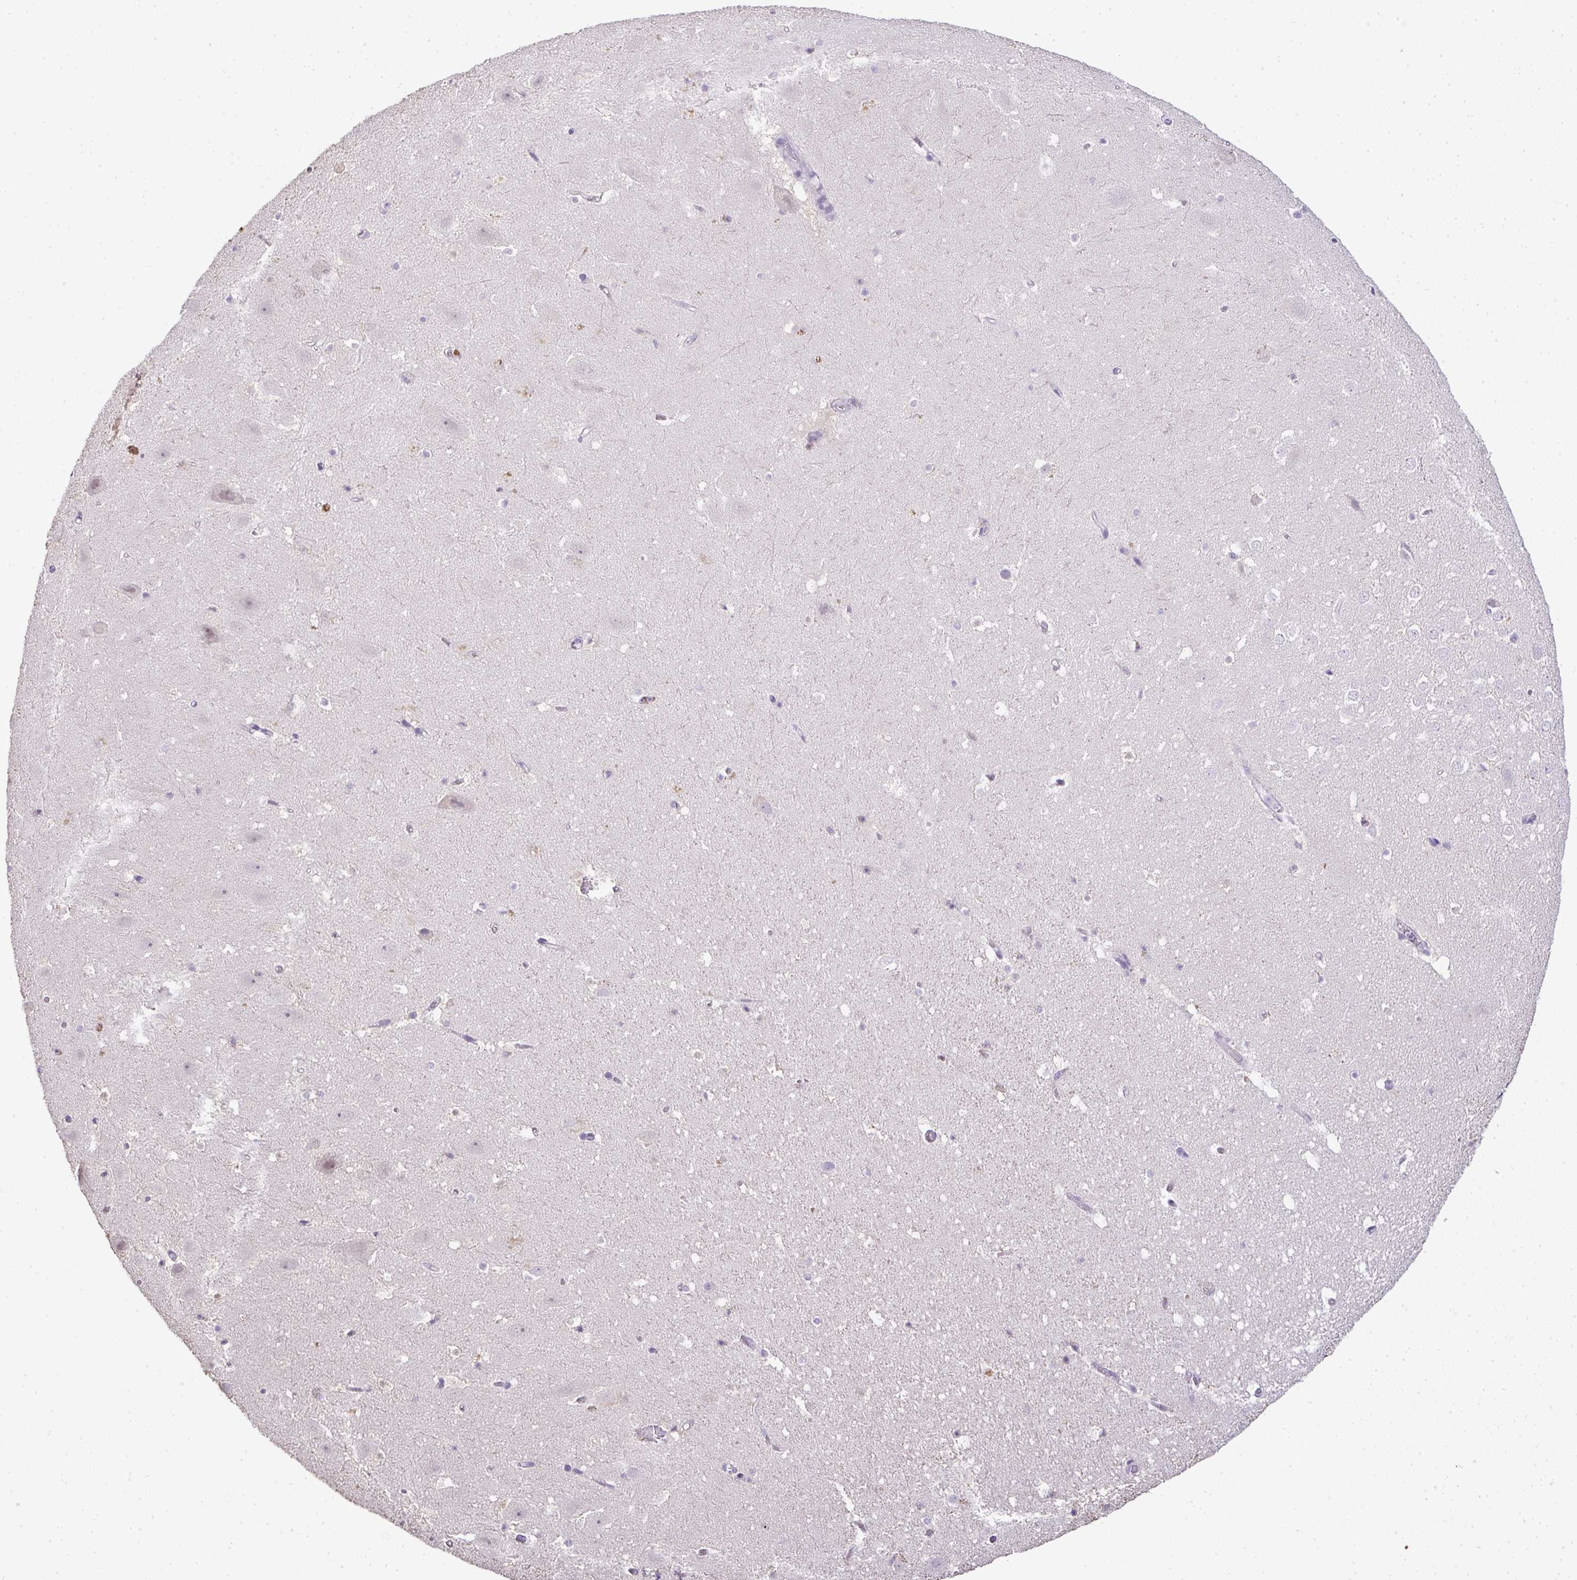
{"staining": {"intensity": "negative", "quantity": "none", "location": "none"}, "tissue": "hippocampus", "cell_type": "Glial cells", "image_type": "normal", "snomed": [{"axis": "morphology", "description": "Normal tissue, NOS"}, {"axis": "topography", "description": "Hippocampus"}], "caption": "Immunohistochemistry histopathology image of normal human hippocampus stained for a protein (brown), which displays no expression in glial cells.", "gene": "CMPK1", "patient": {"sex": "female", "age": 42}}